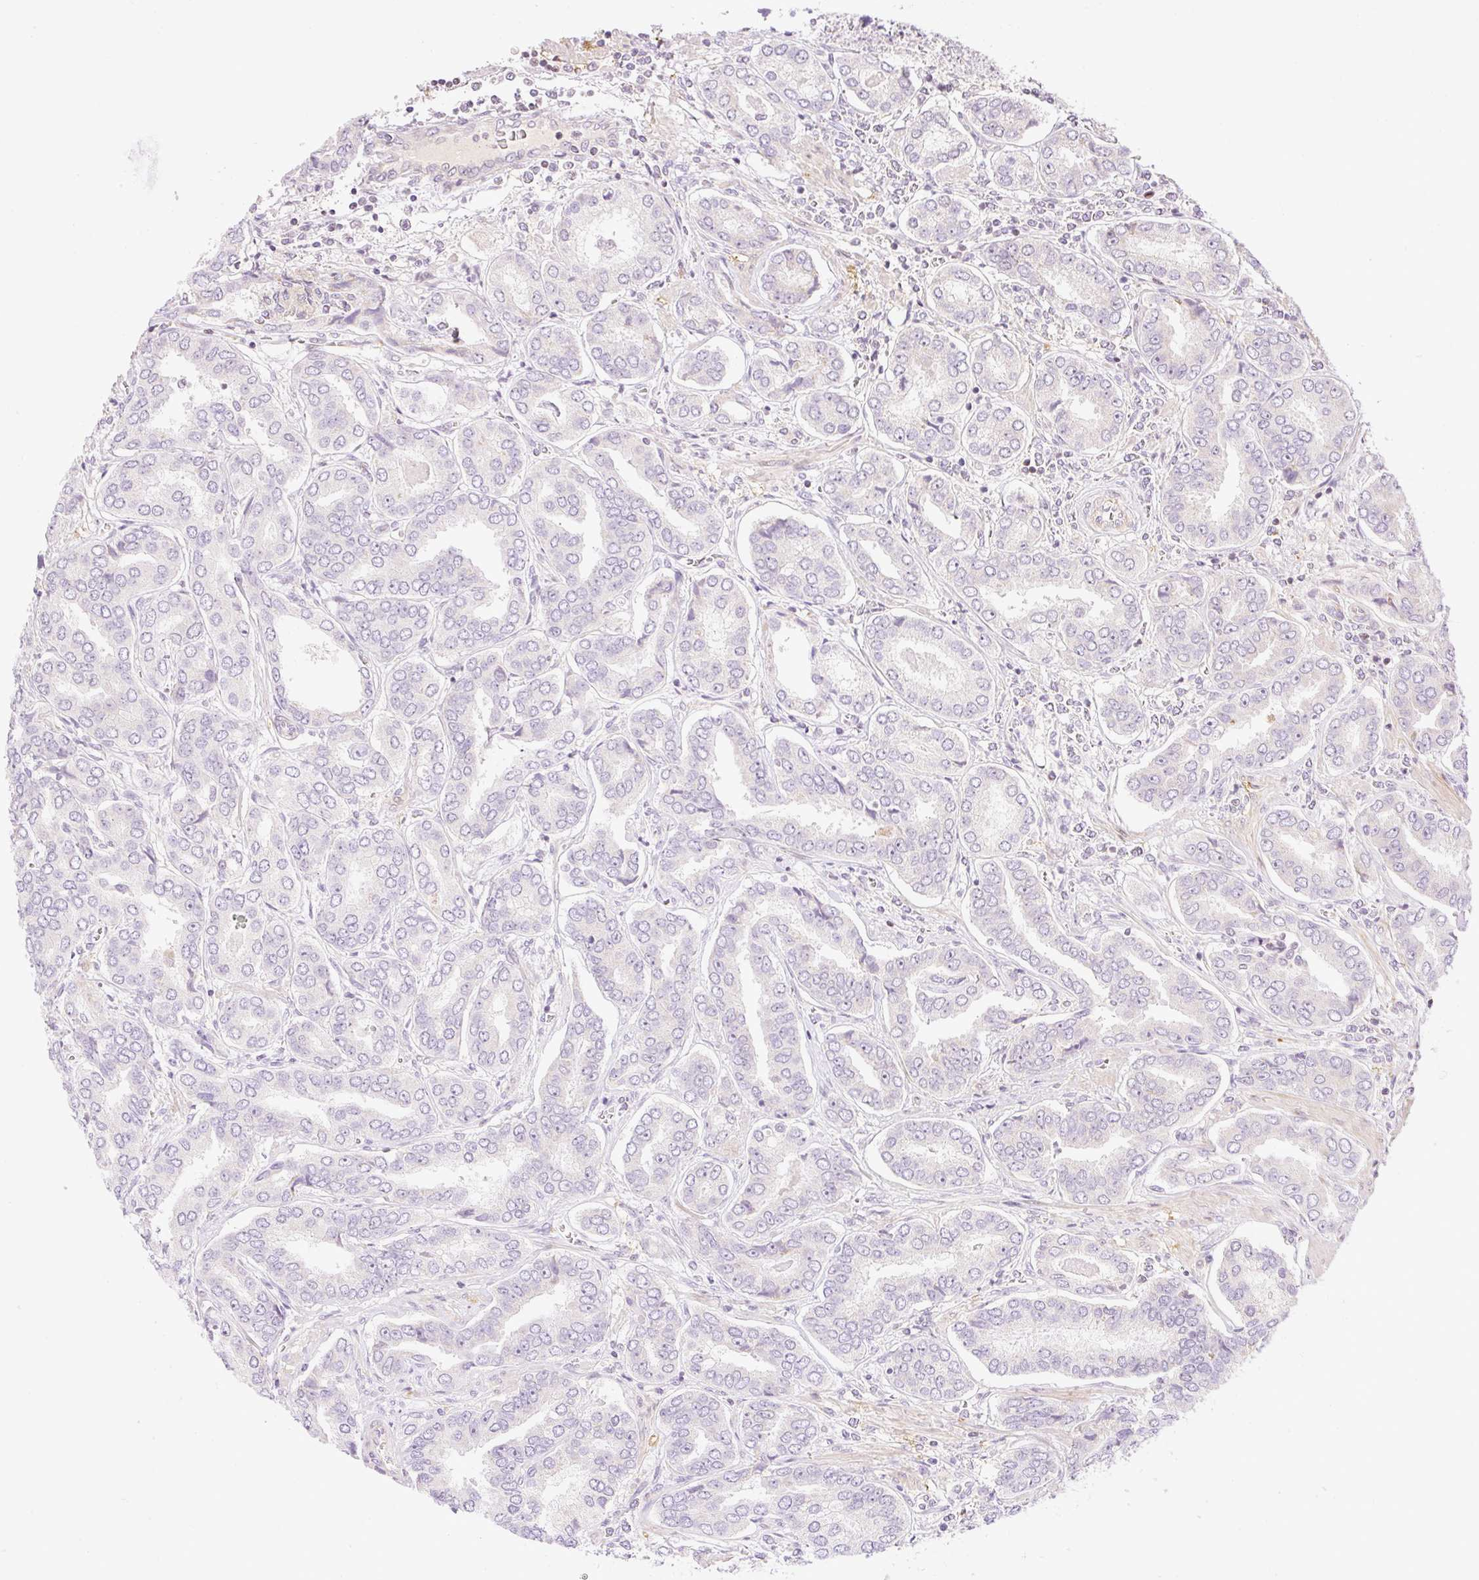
{"staining": {"intensity": "negative", "quantity": "none", "location": "none"}, "tissue": "prostate cancer", "cell_type": "Tumor cells", "image_type": "cancer", "snomed": [{"axis": "morphology", "description": "Adenocarcinoma, High grade"}, {"axis": "topography", "description": "Prostate"}], "caption": "High-grade adenocarcinoma (prostate) stained for a protein using immunohistochemistry shows no staining tumor cells.", "gene": "ZNF394", "patient": {"sex": "male", "age": 72}}